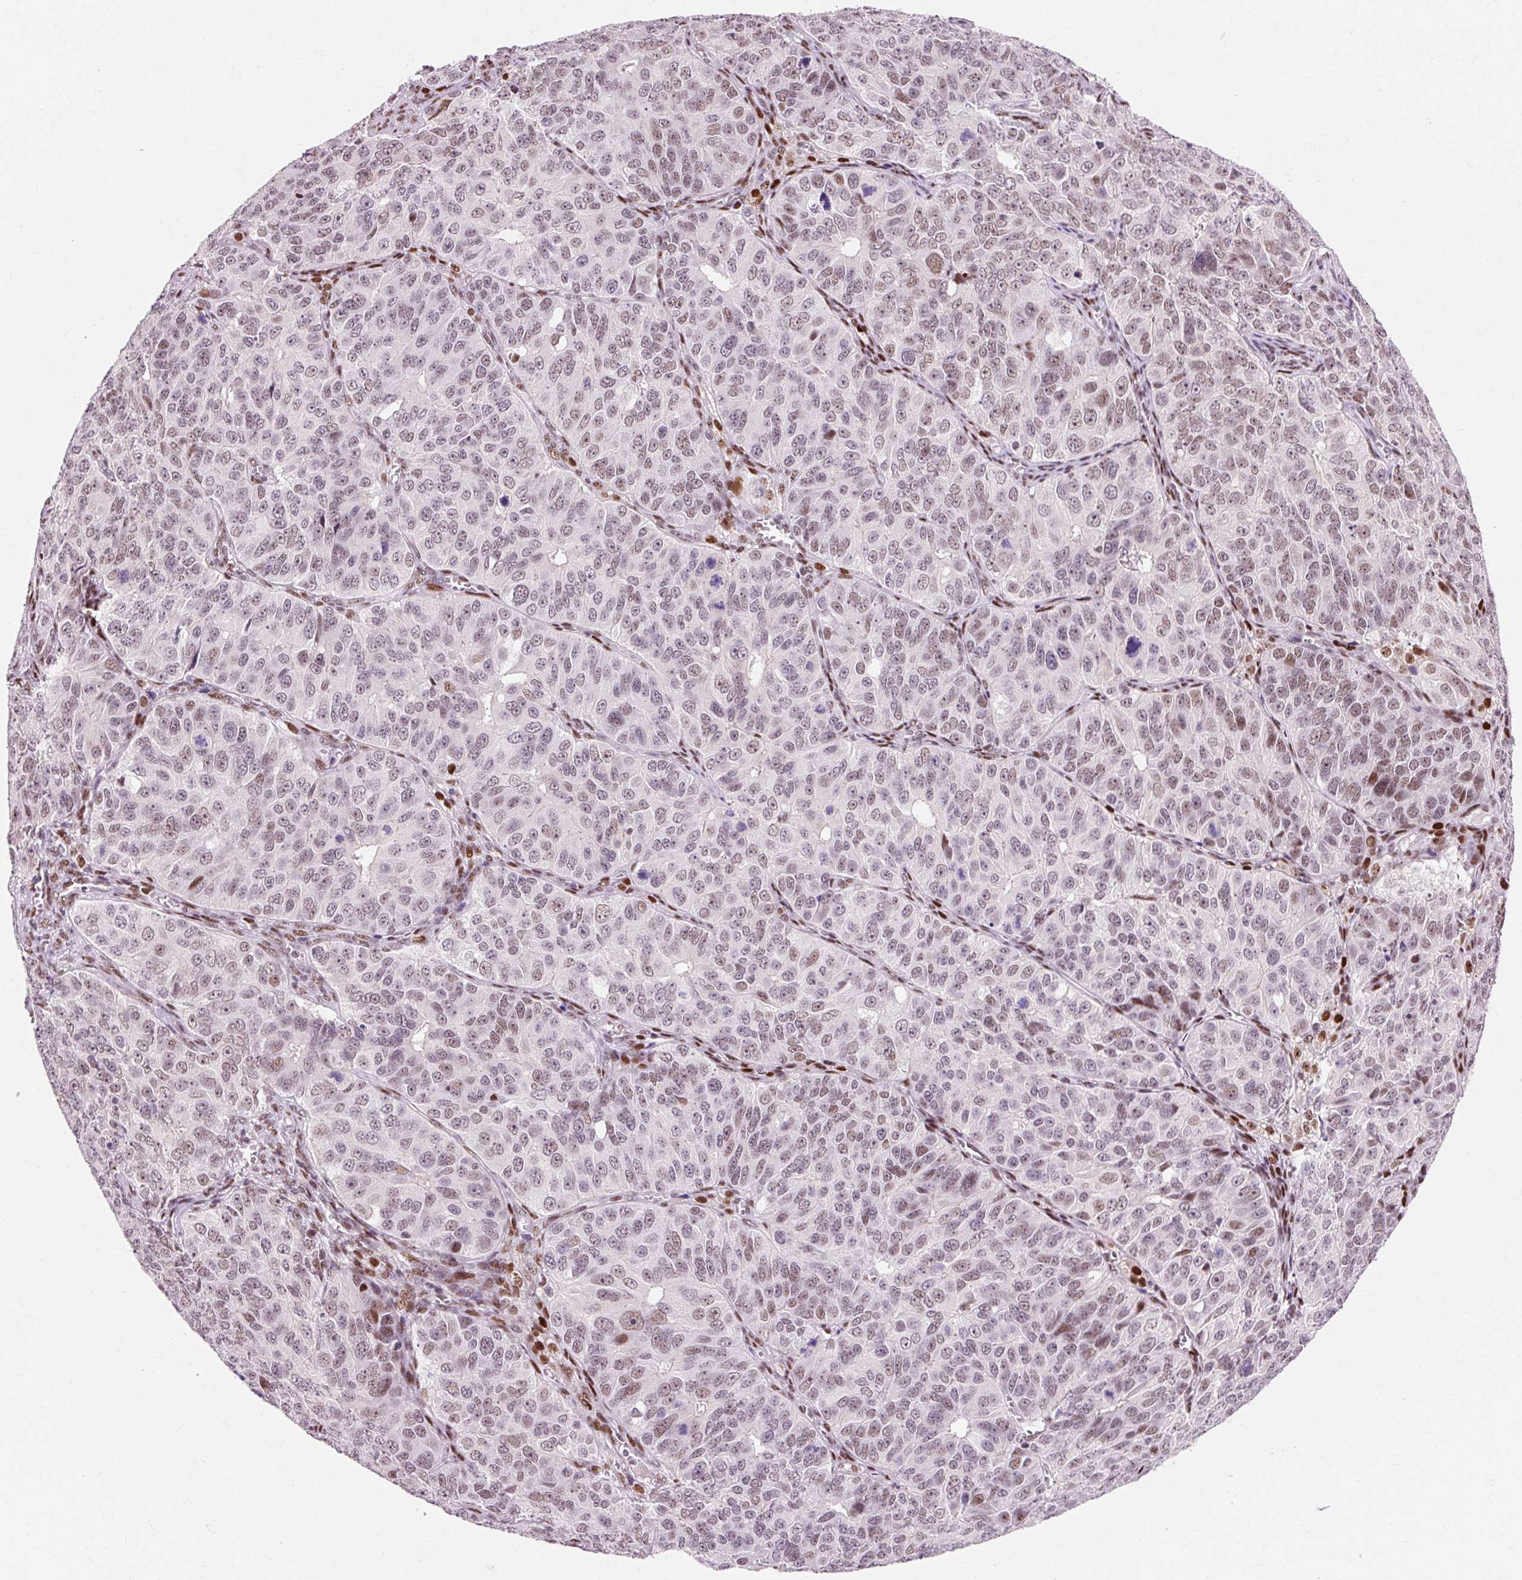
{"staining": {"intensity": "weak", "quantity": ">75%", "location": "nuclear"}, "tissue": "ovarian cancer", "cell_type": "Tumor cells", "image_type": "cancer", "snomed": [{"axis": "morphology", "description": "Carcinoma, endometroid"}, {"axis": "topography", "description": "Ovary"}], "caption": "Protein expression analysis of human ovarian cancer (endometroid carcinoma) reveals weak nuclear positivity in approximately >75% of tumor cells.", "gene": "MACROD2", "patient": {"sex": "female", "age": 51}}